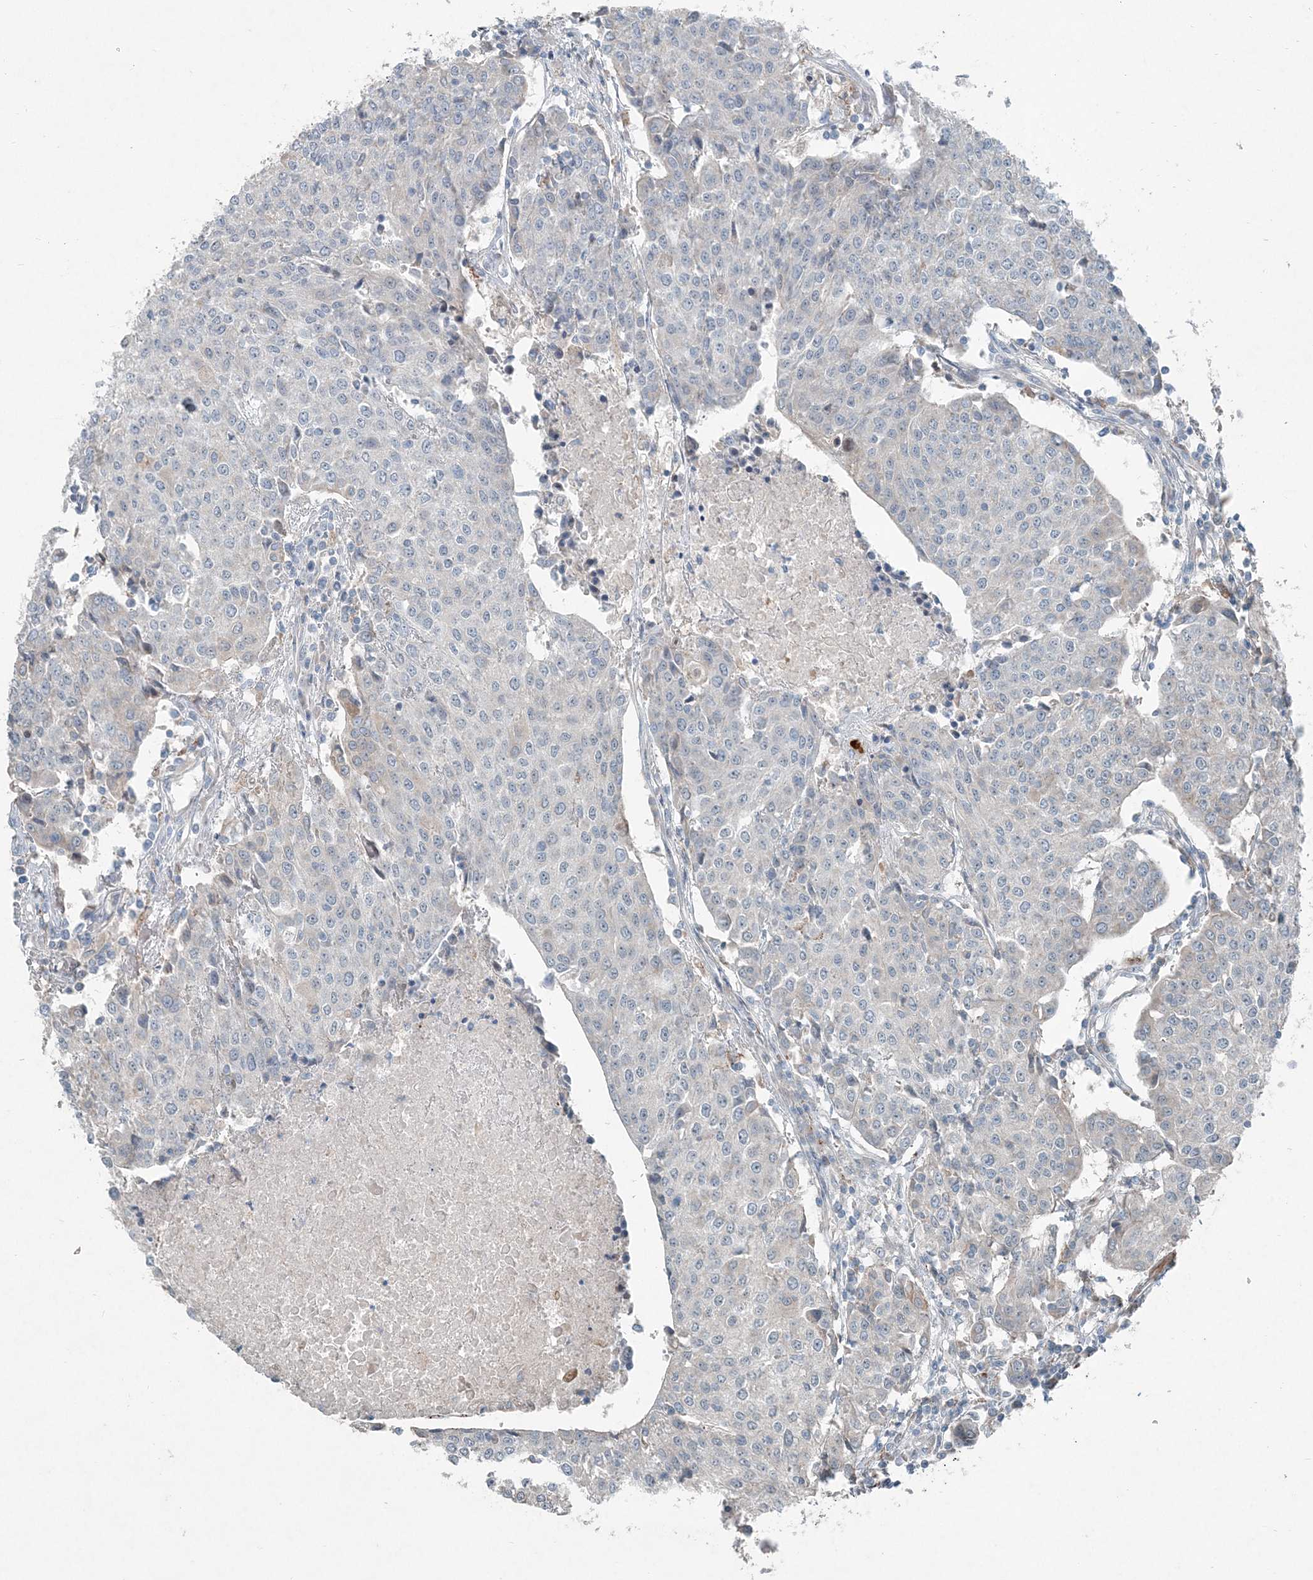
{"staining": {"intensity": "negative", "quantity": "none", "location": "none"}, "tissue": "urothelial cancer", "cell_type": "Tumor cells", "image_type": "cancer", "snomed": [{"axis": "morphology", "description": "Urothelial carcinoma, High grade"}, {"axis": "topography", "description": "Urinary bladder"}], "caption": "Immunohistochemical staining of human high-grade urothelial carcinoma displays no significant expression in tumor cells.", "gene": "INTU", "patient": {"sex": "female", "age": 85}}